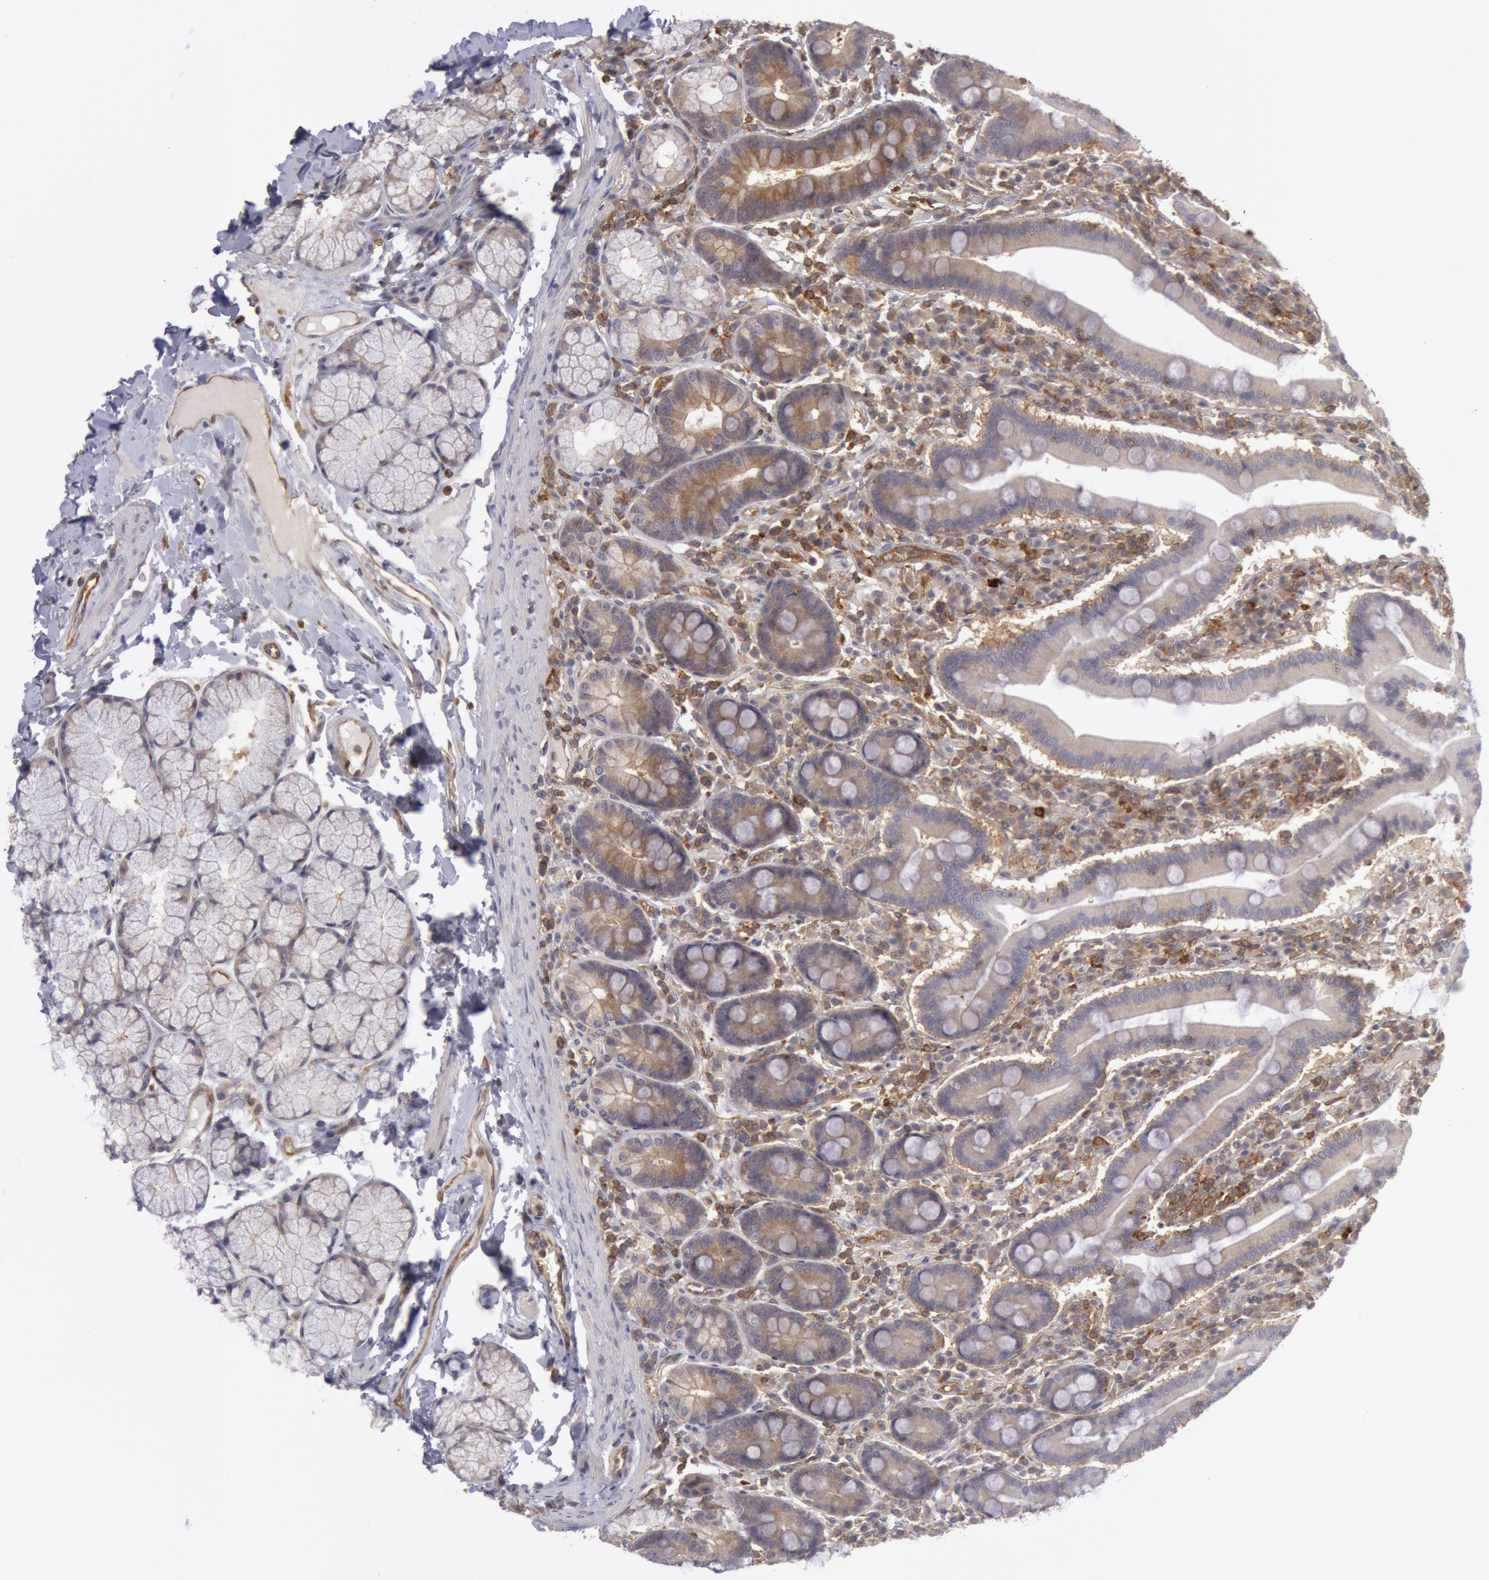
{"staining": {"intensity": "weak", "quantity": "25%-75%", "location": "cytoplasmic/membranous"}, "tissue": "duodenum", "cell_type": "Glandular cells", "image_type": "normal", "snomed": [{"axis": "morphology", "description": "Normal tissue, NOS"}, {"axis": "topography", "description": "Duodenum"}], "caption": "This histopathology image shows immunohistochemistry staining of benign human duodenum, with low weak cytoplasmic/membranous expression in about 25%-75% of glandular cells.", "gene": "IKBKB", "patient": {"sex": "male", "age": 50}}